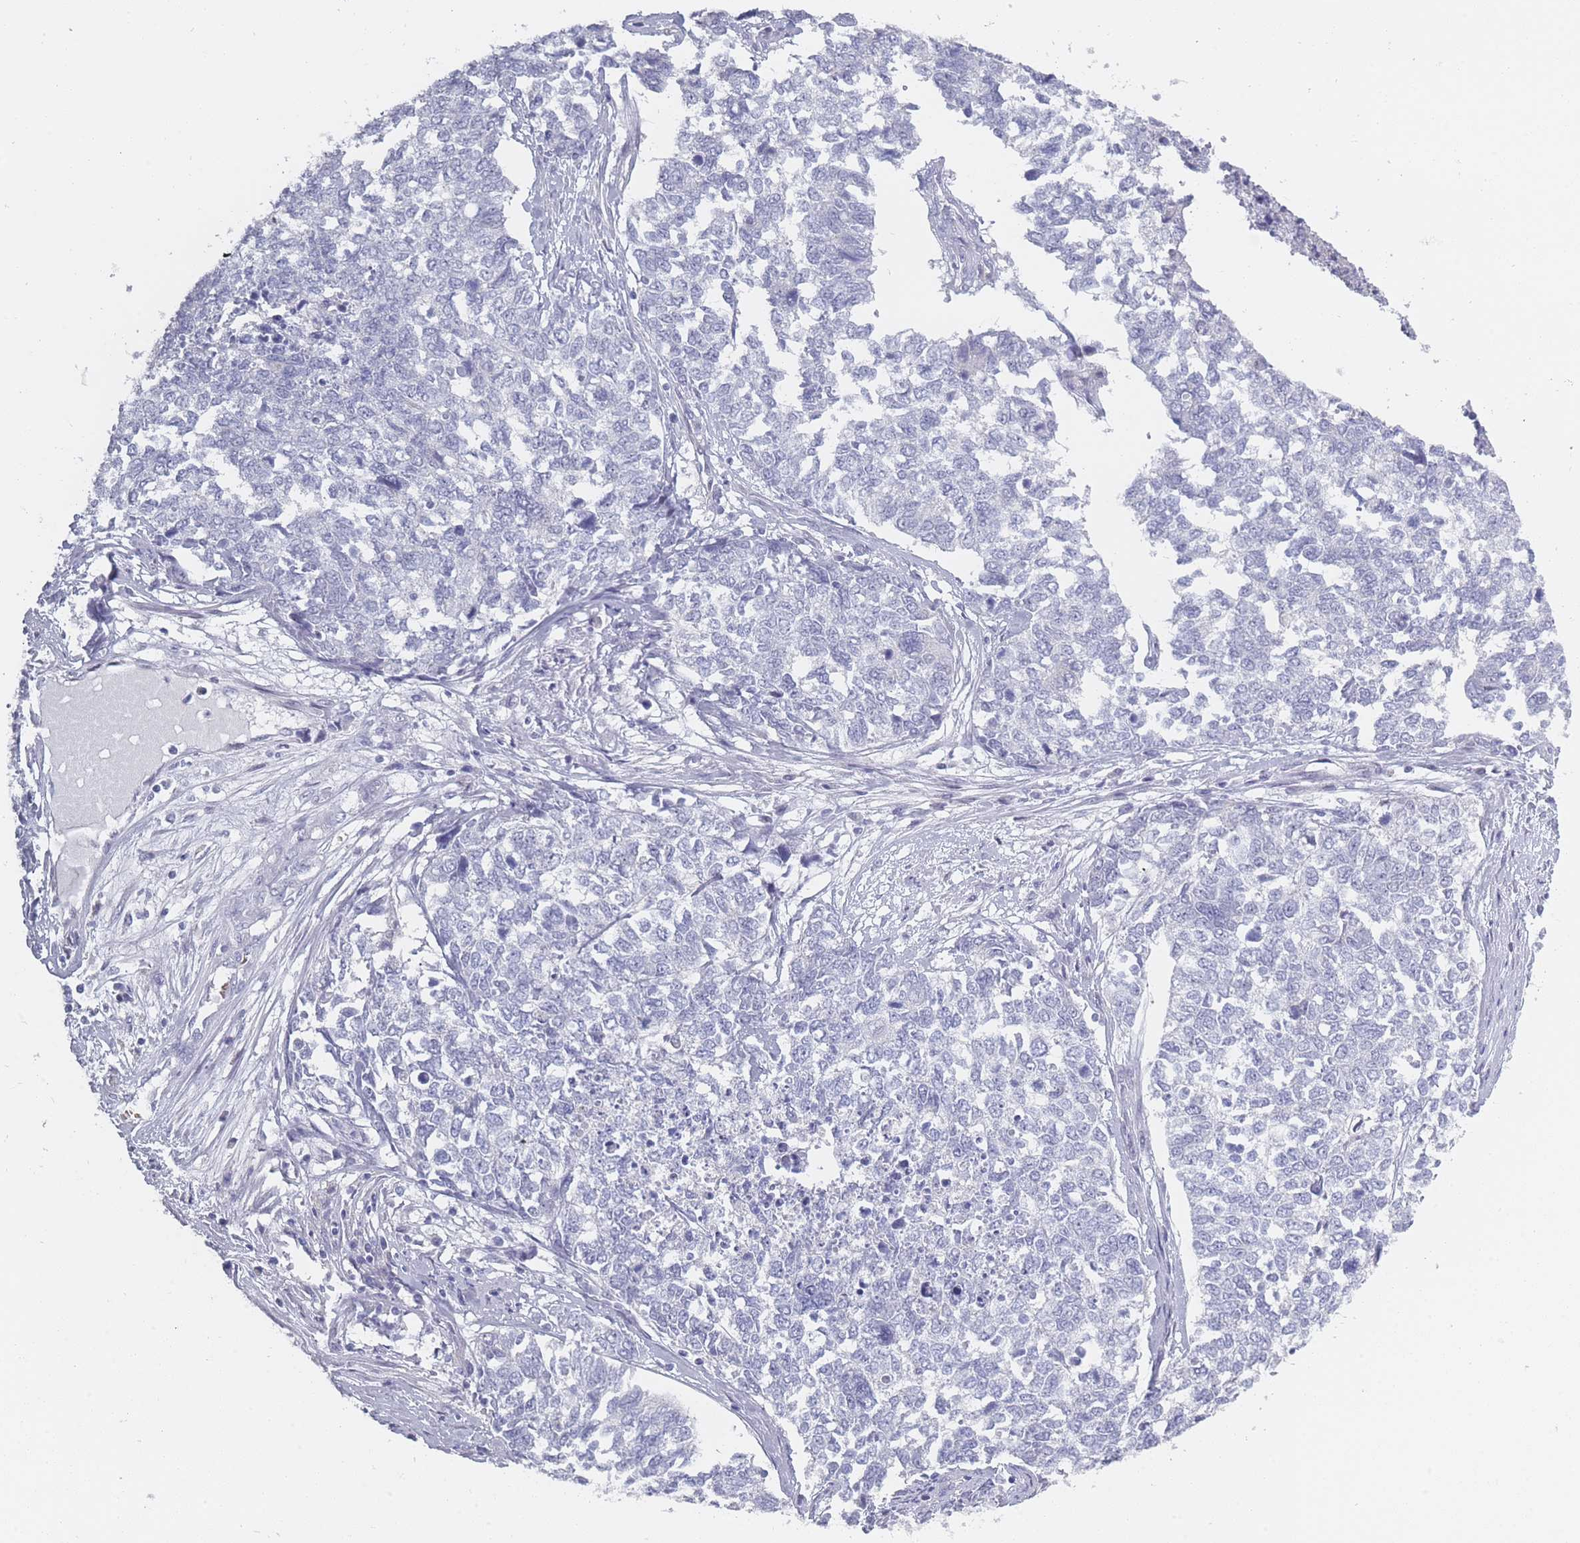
{"staining": {"intensity": "negative", "quantity": "none", "location": "none"}, "tissue": "cervical cancer", "cell_type": "Tumor cells", "image_type": "cancer", "snomed": [{"axis": "morphology", "description": "Squamous cell carcinoma, NOS"}, {"axis": "topography", "description": "Cervix"}], "caption": "Immunohistochemistry (IHC) photomicrograph of human squamous cell carcinoma (cervical) stained for a protein (brown), which demonstrates no staining in tumor cells.", "gene": "ROS1", "patient": {"sex": "female", "age": 63}}